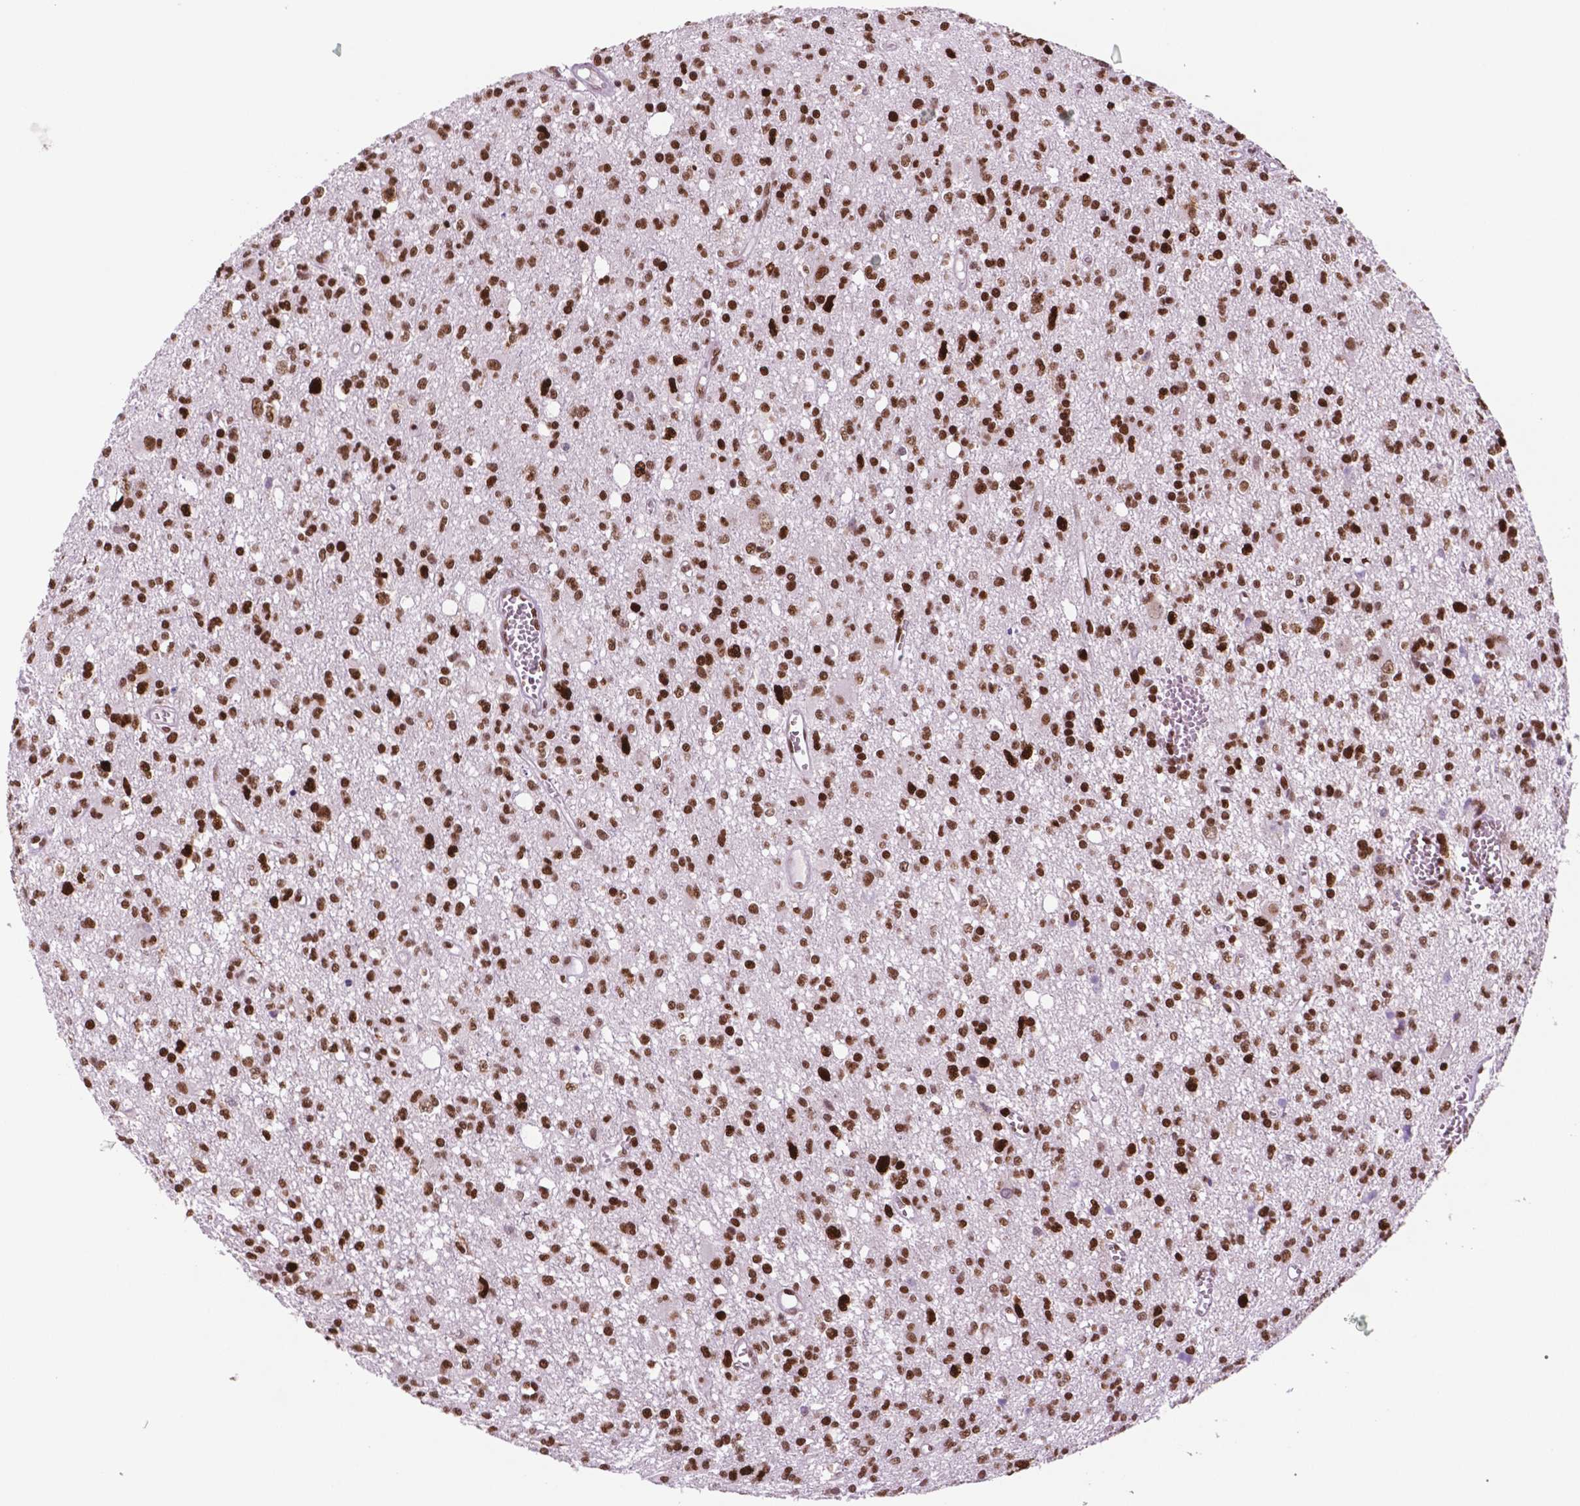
{"staining": {"intensity": "strong", "quantity": ">75%", "location": "nuclear"}, "tissue": "glioma", "cell_type": "Tumor cells", "image_type": "cancer", "snomed": [{"axis": "morphology", "description": "Glioma, malignant, Low grade"}, {"axis": "topography", "description": "Brain"}], "caption": "An image of human glioma stained for a protein reveals strong nuclear brown staining in tumor cells.", "gene": "MSH6", "patient": {"sex": "male", "age": 64}}